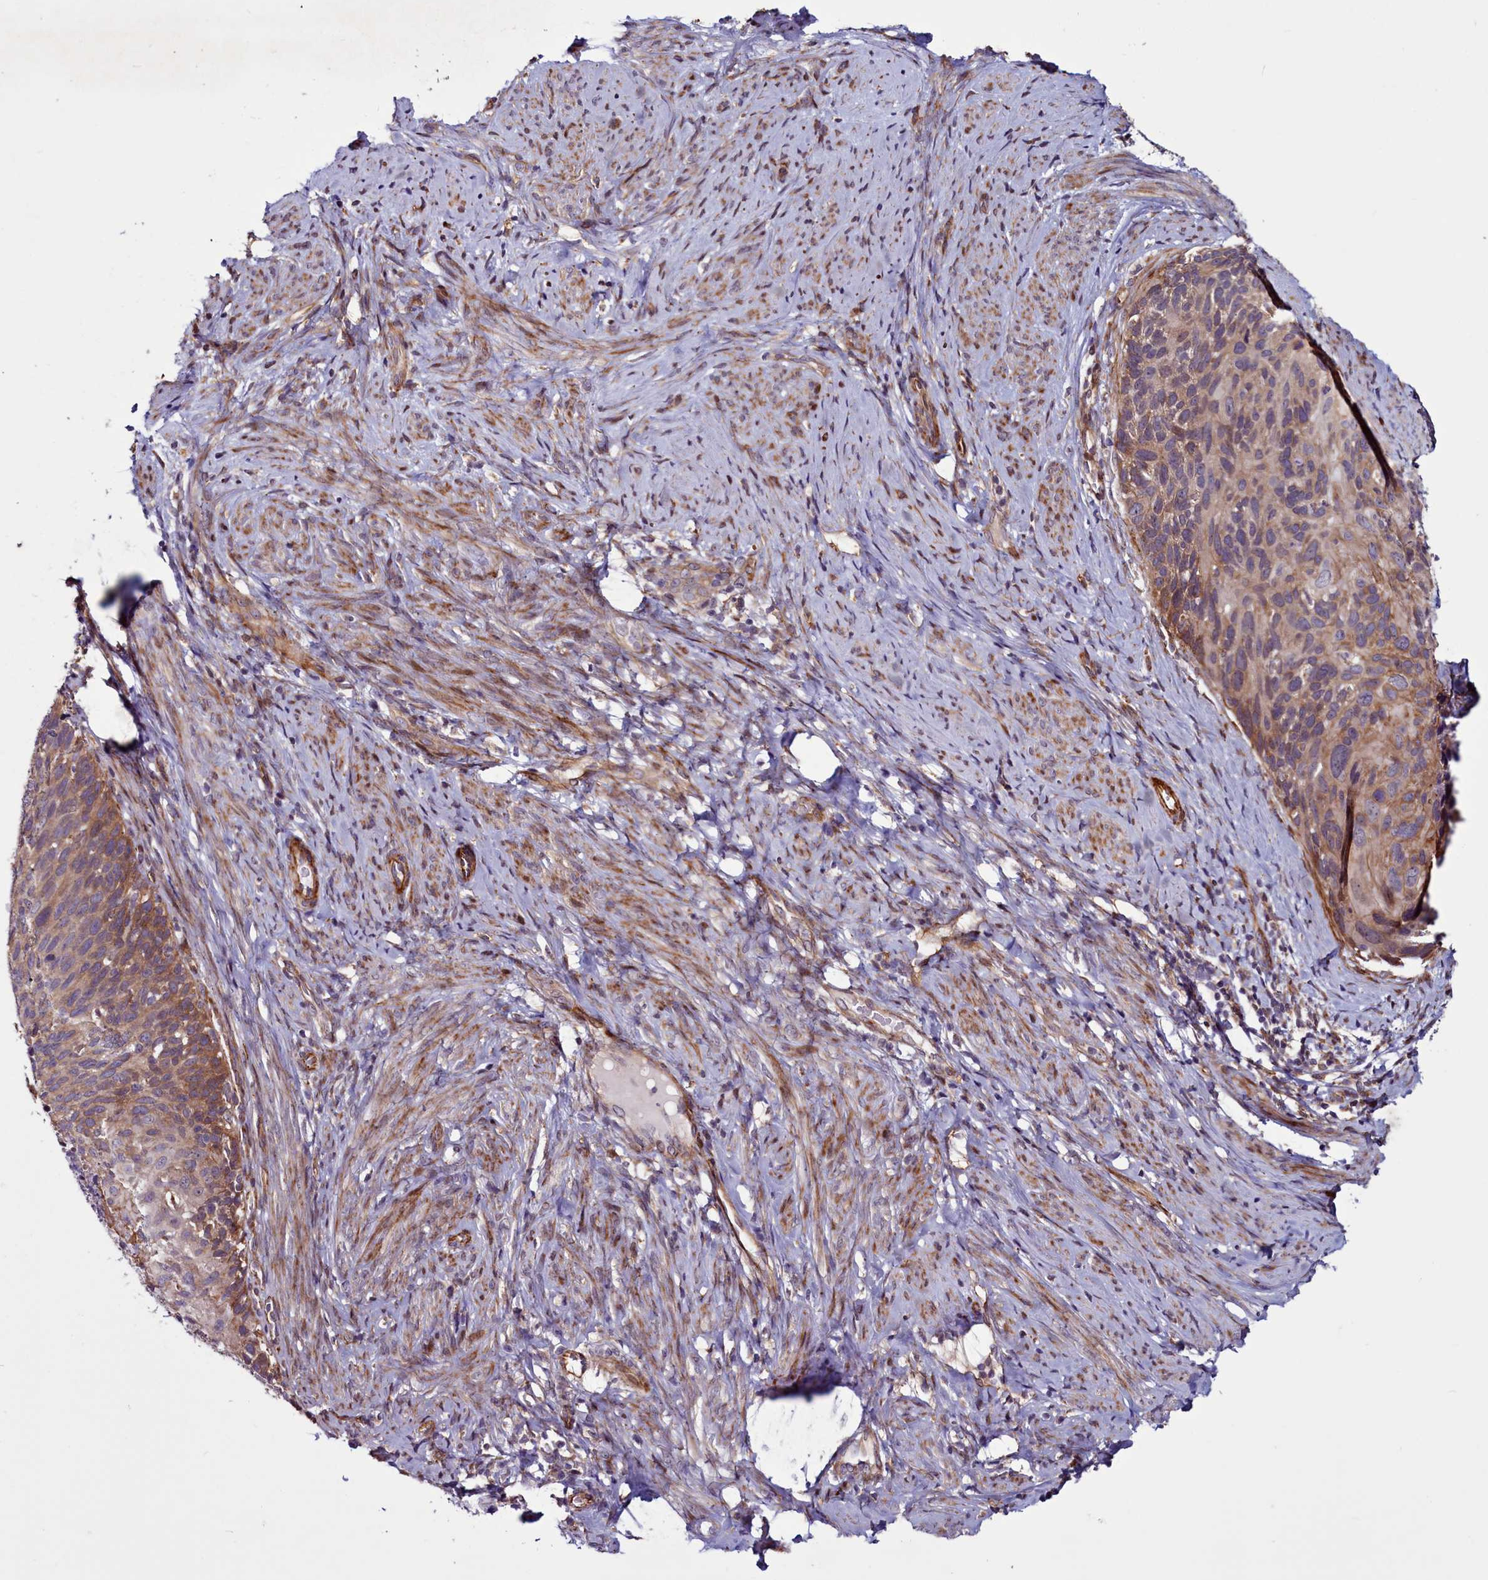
{"staining": {"intensity": "moderate", "quantity": "25%-75%", "location": "cytoplasmic/membranous"}, "tissue": "cervical cancer", "cell_type": "Tumor cells", "image_type": "cancer", "snomed": [{"axis": "morphology", "description": "Squamous cell carcinoma, NOS"}, {"axis": "topography", "description": "Cervix"}], "caption": "Immunohistochemistry (DAB) staining of cervical cancer shows moderate cytoplasmic/membranous protein positivity in approximately 25%-75% of tumor cells. (DAB (3,3'-diaminobenzidine) = brown stain, brightfield microscopy at high magnification).", "gene": "MCRIP1", "patient": {"sex": "female", "age": 80}}